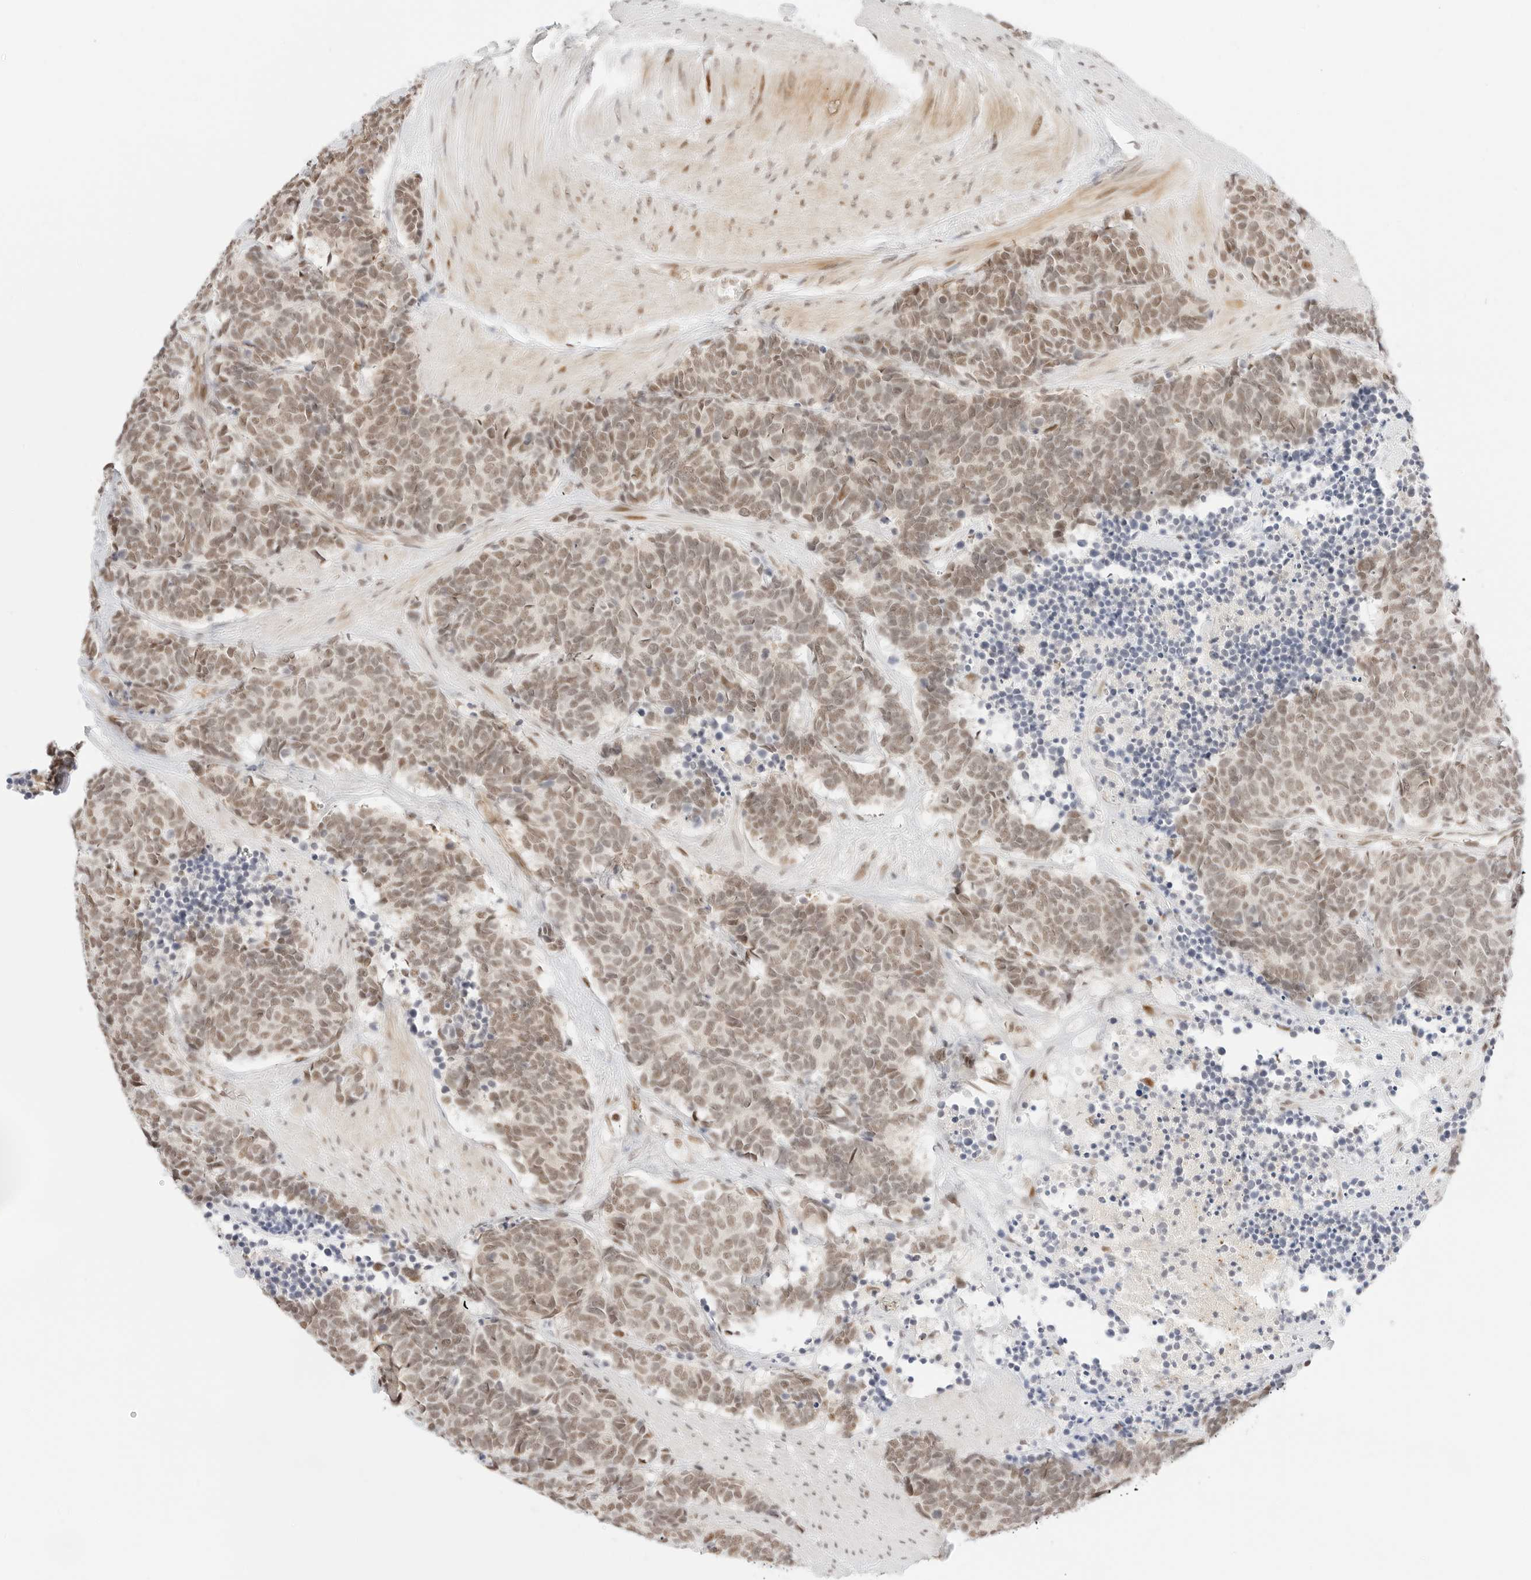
{"staining": {"intensity": "moderate", "quantity": ">75%", "location": "nuclear"}, "tissue": "carcinoid", "cell_type": "Tumor cells", "image_type": "cancer", "snomed": [{"axis": "morphology", "description": "Carcinoma, NOS"}, {"axis": "morphology", "description": "Carcinoid, malignant, NOS"}, {"axis": "topography", "description": "Urinary bladder"}], "caption": "Human carcinoma stained for a protein (brown) shows moderate nuclear positive expression in approximately >75% of tumor cells.", "gene": "ITGA6", "patient": {"sex": "male", "age": 57}}